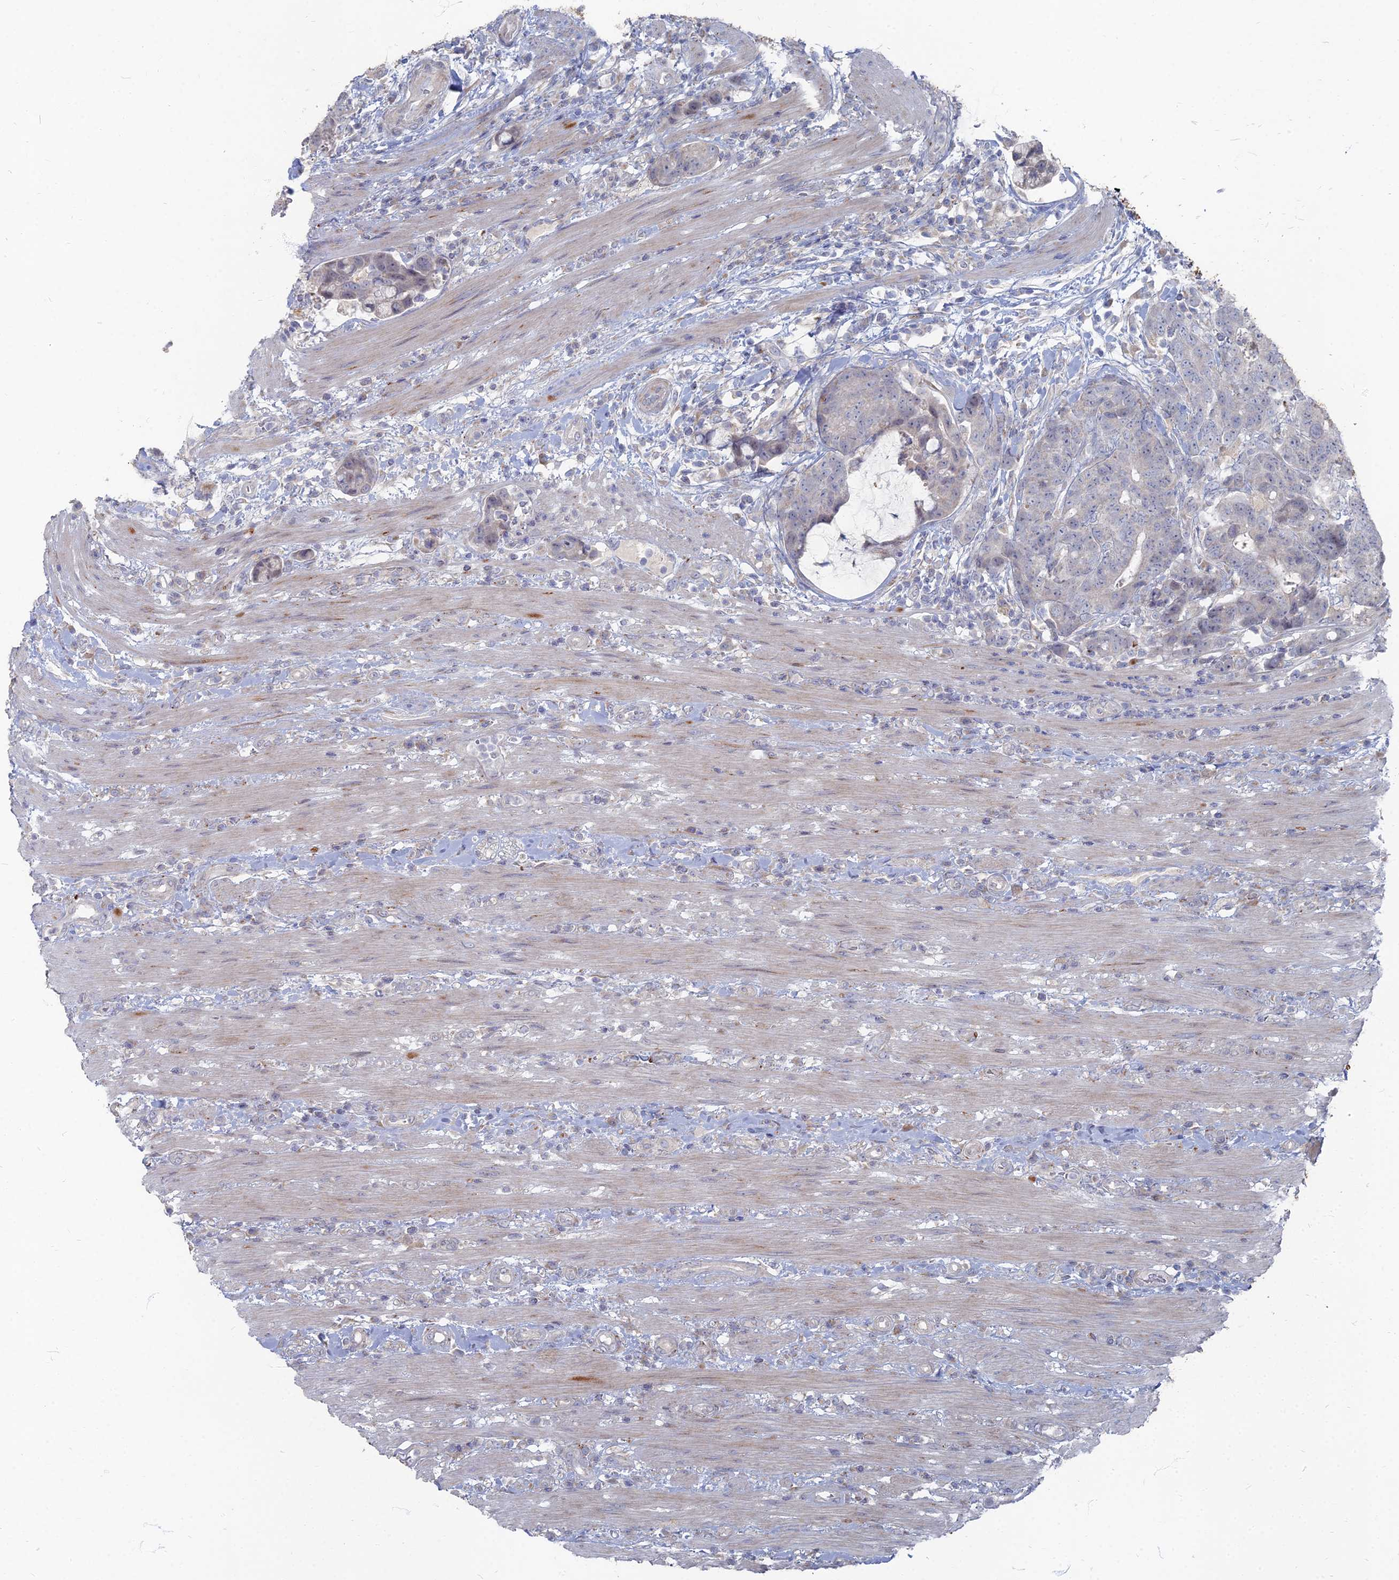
{"staining": {"intensity": "negative", "quantity": "none", "location": "none"}, "tissue": "colorectal cancer", "cell_type": "Tumor cells", "image_type": "cancer", "snomed": [{"axis": "morphology", "description": "Adenocarcinoma, NOS"}, {"axis": "topography", "description": "Colon"}], "caption": "Tumor cells show no significant expression in colorectal cancer (adenocarcinoma).", "gene": "TMEM128", "patient": {"sex": "female", "age": 82}}